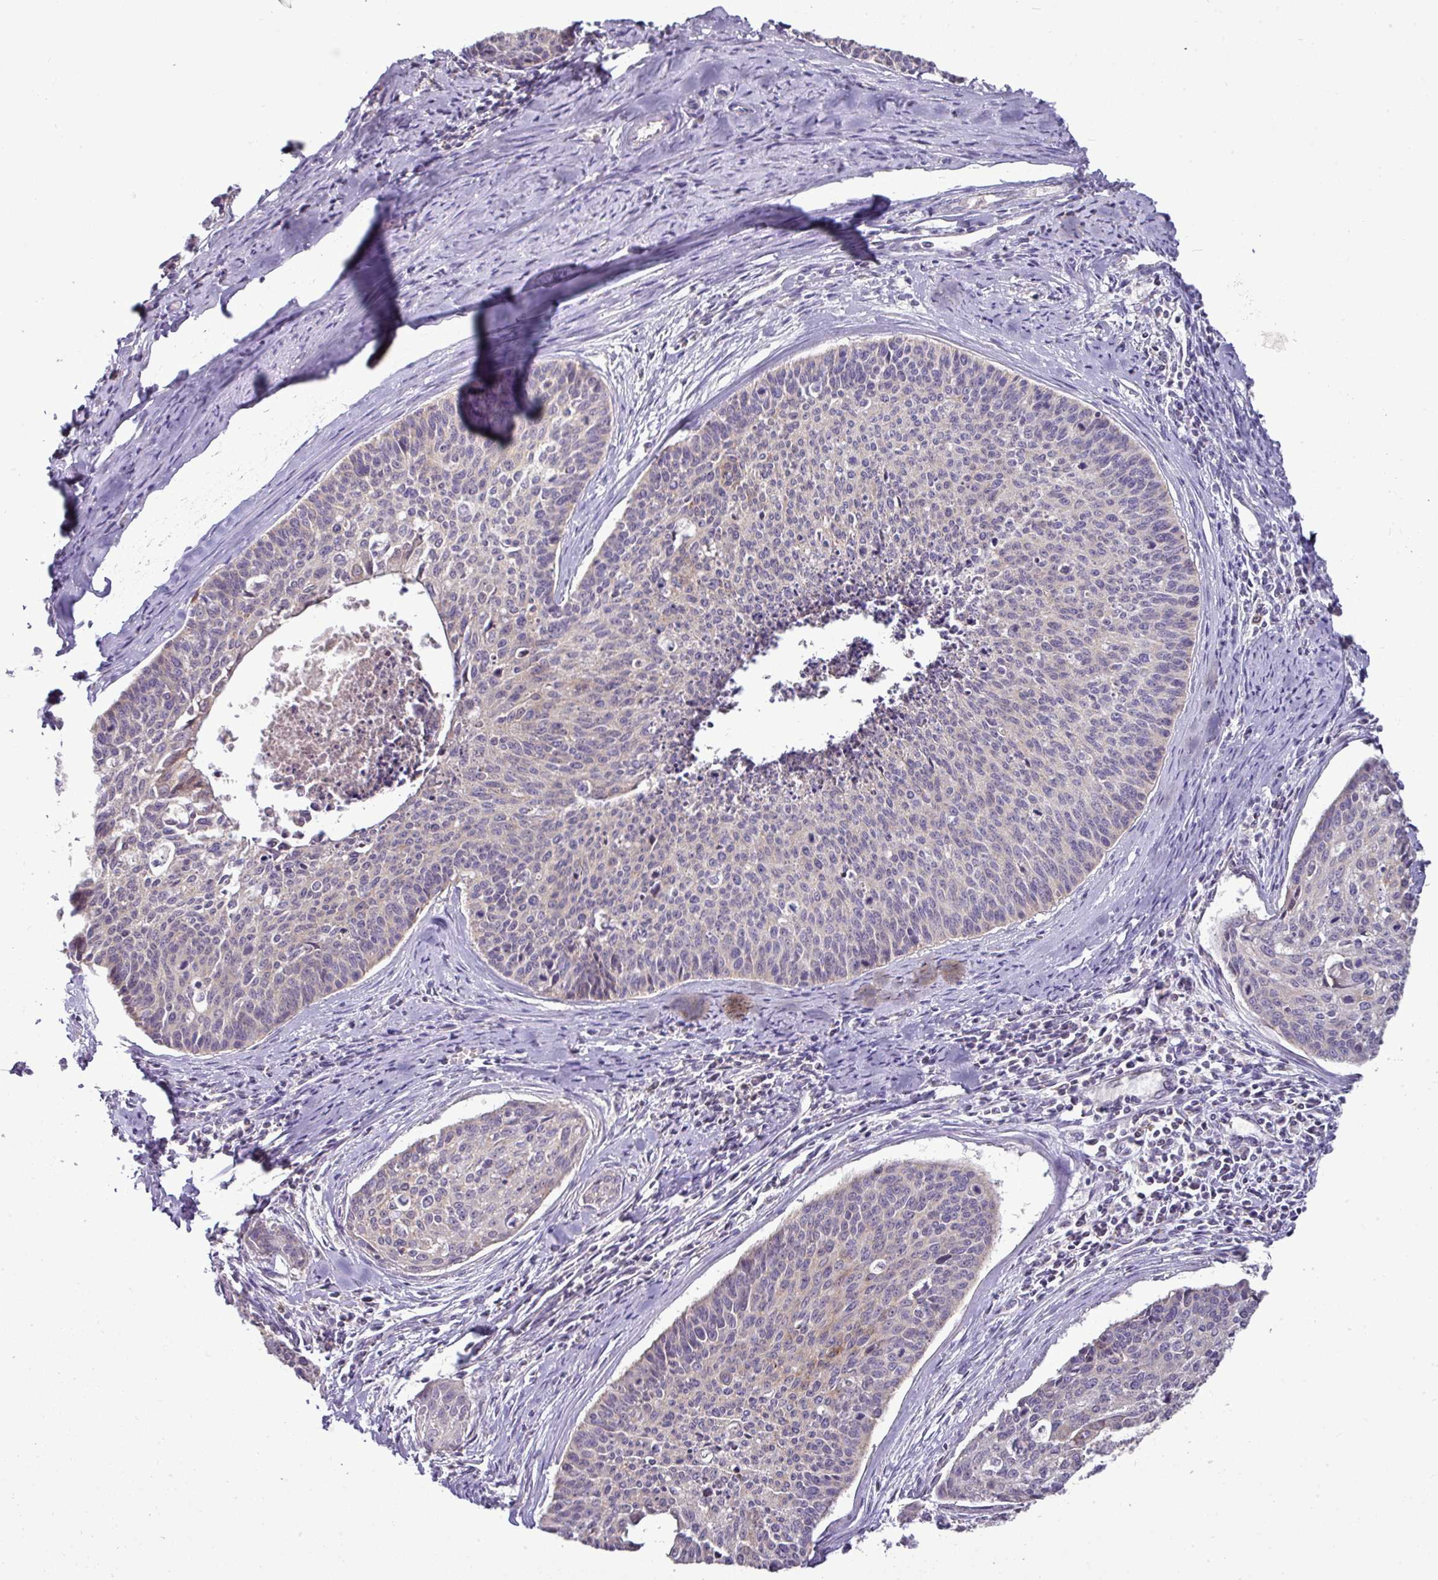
{"staining": {"intensity": "negative", "quantity": "none", "location": "none"}, "tissue": "cervical cancer", "cell_type": "Tumor cells", "image_type": "cancer", "snomed": [{"axis": "morphology", "description": "Squamous cell carcinoma, NOS"}, {"axis": "topography", "description": "Cervix"}], "caption": "Immunohistochemistry (IHC) of cervical cancer demonstrates no expression in tumor cells. (DAB (3,3'-diaminobenzidine) immunohistochemistry (IHC) with hematoxylin counter stain).", "gene": "TRAPPC1", "patient": {"sex": "female", "age": 55}}